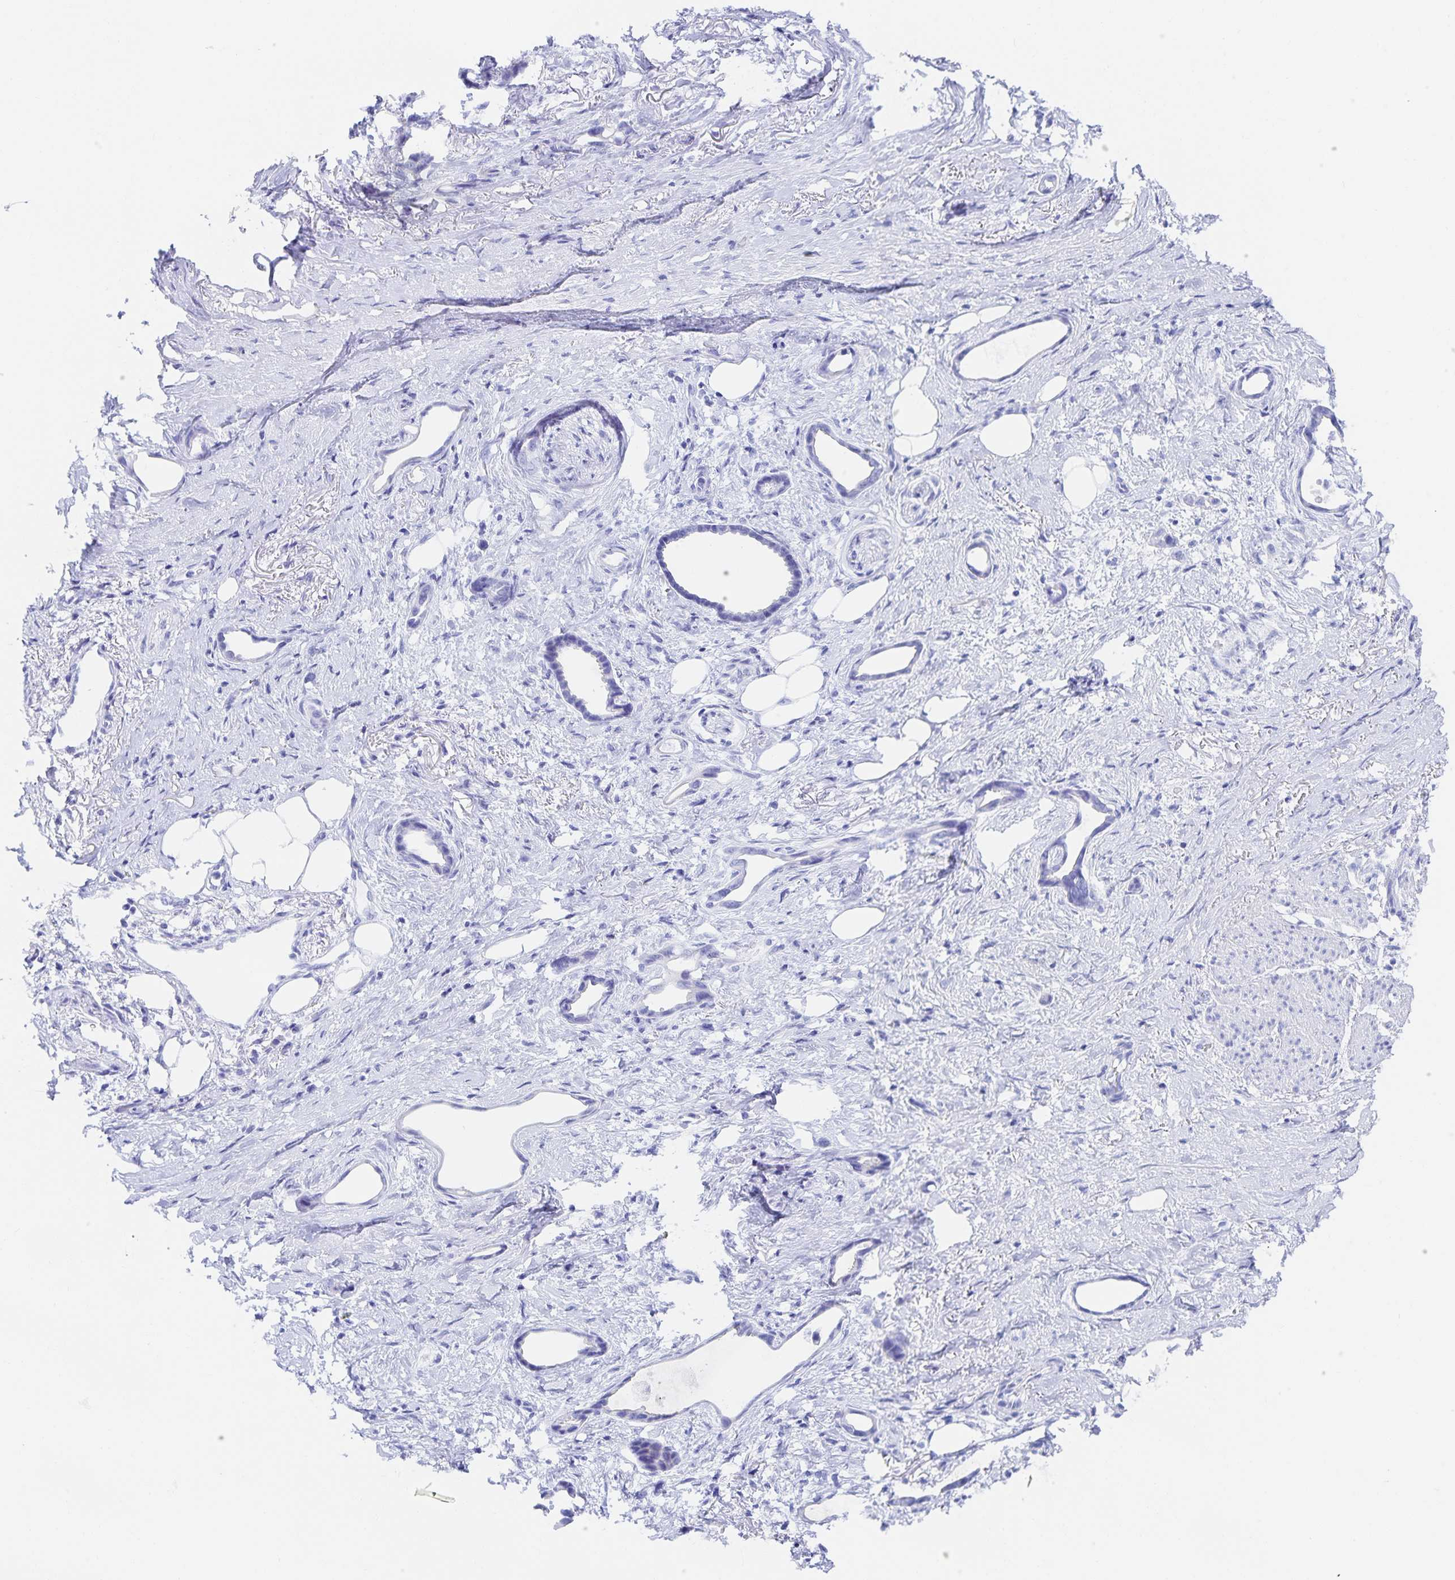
{"staining": {"intensity": "negative", "quantity": "none", "location": "none"}, "tissue": "stomach cancer", "cell_type": "Tumor cells", "image_type": "cancer", "snomed": [{"axis": "morphology", "description": "Adenocarcinoma, NOS"}, {"axis": "topography", "description": "Stomach, upper"}], "caption": "There is no significant staining in tumor cells of stomach adenocarcinoma.", "gene": "SNTN", "patient": {"sex": "male", "age": 62}}